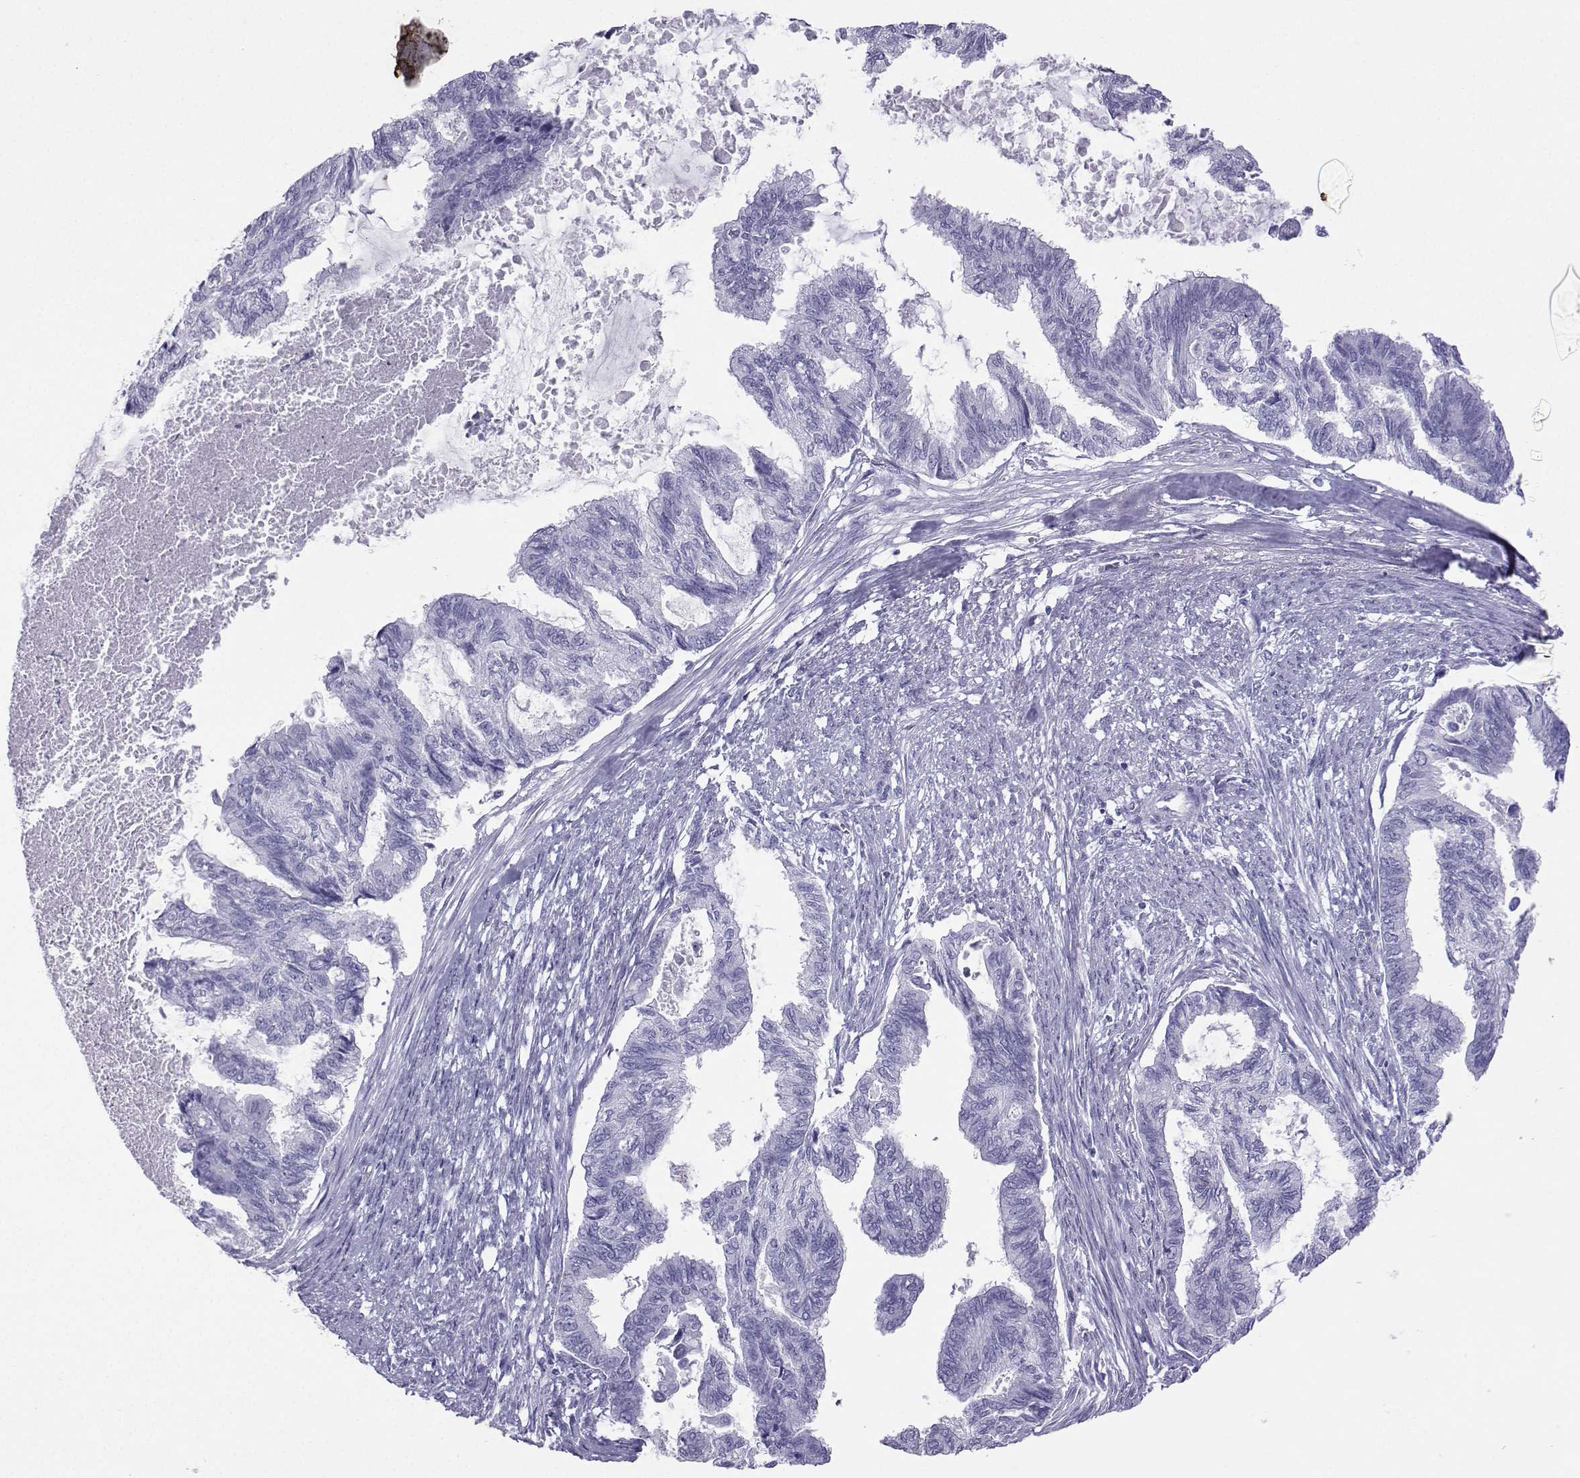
{"staining": {"intensity": "negative", "quantity": "none", "location": "none"}, "tissue": "endometrial cancer", "cell_type": "Tumor cells", "image_type": "cancer", "snomed": [{"axis": "morphology", "description": "Adenocarcinoma, NOS"}, {"axis": "topography", "description": "Endometrium"}], "caption": "This is an immunohistochemistry (IHC) image of human endometrial cancer (adenocarcinoma). There is no positivity in tumor cells.", "gene": "LORICRIN", "patient": {"sex": "female", "age": 86}}